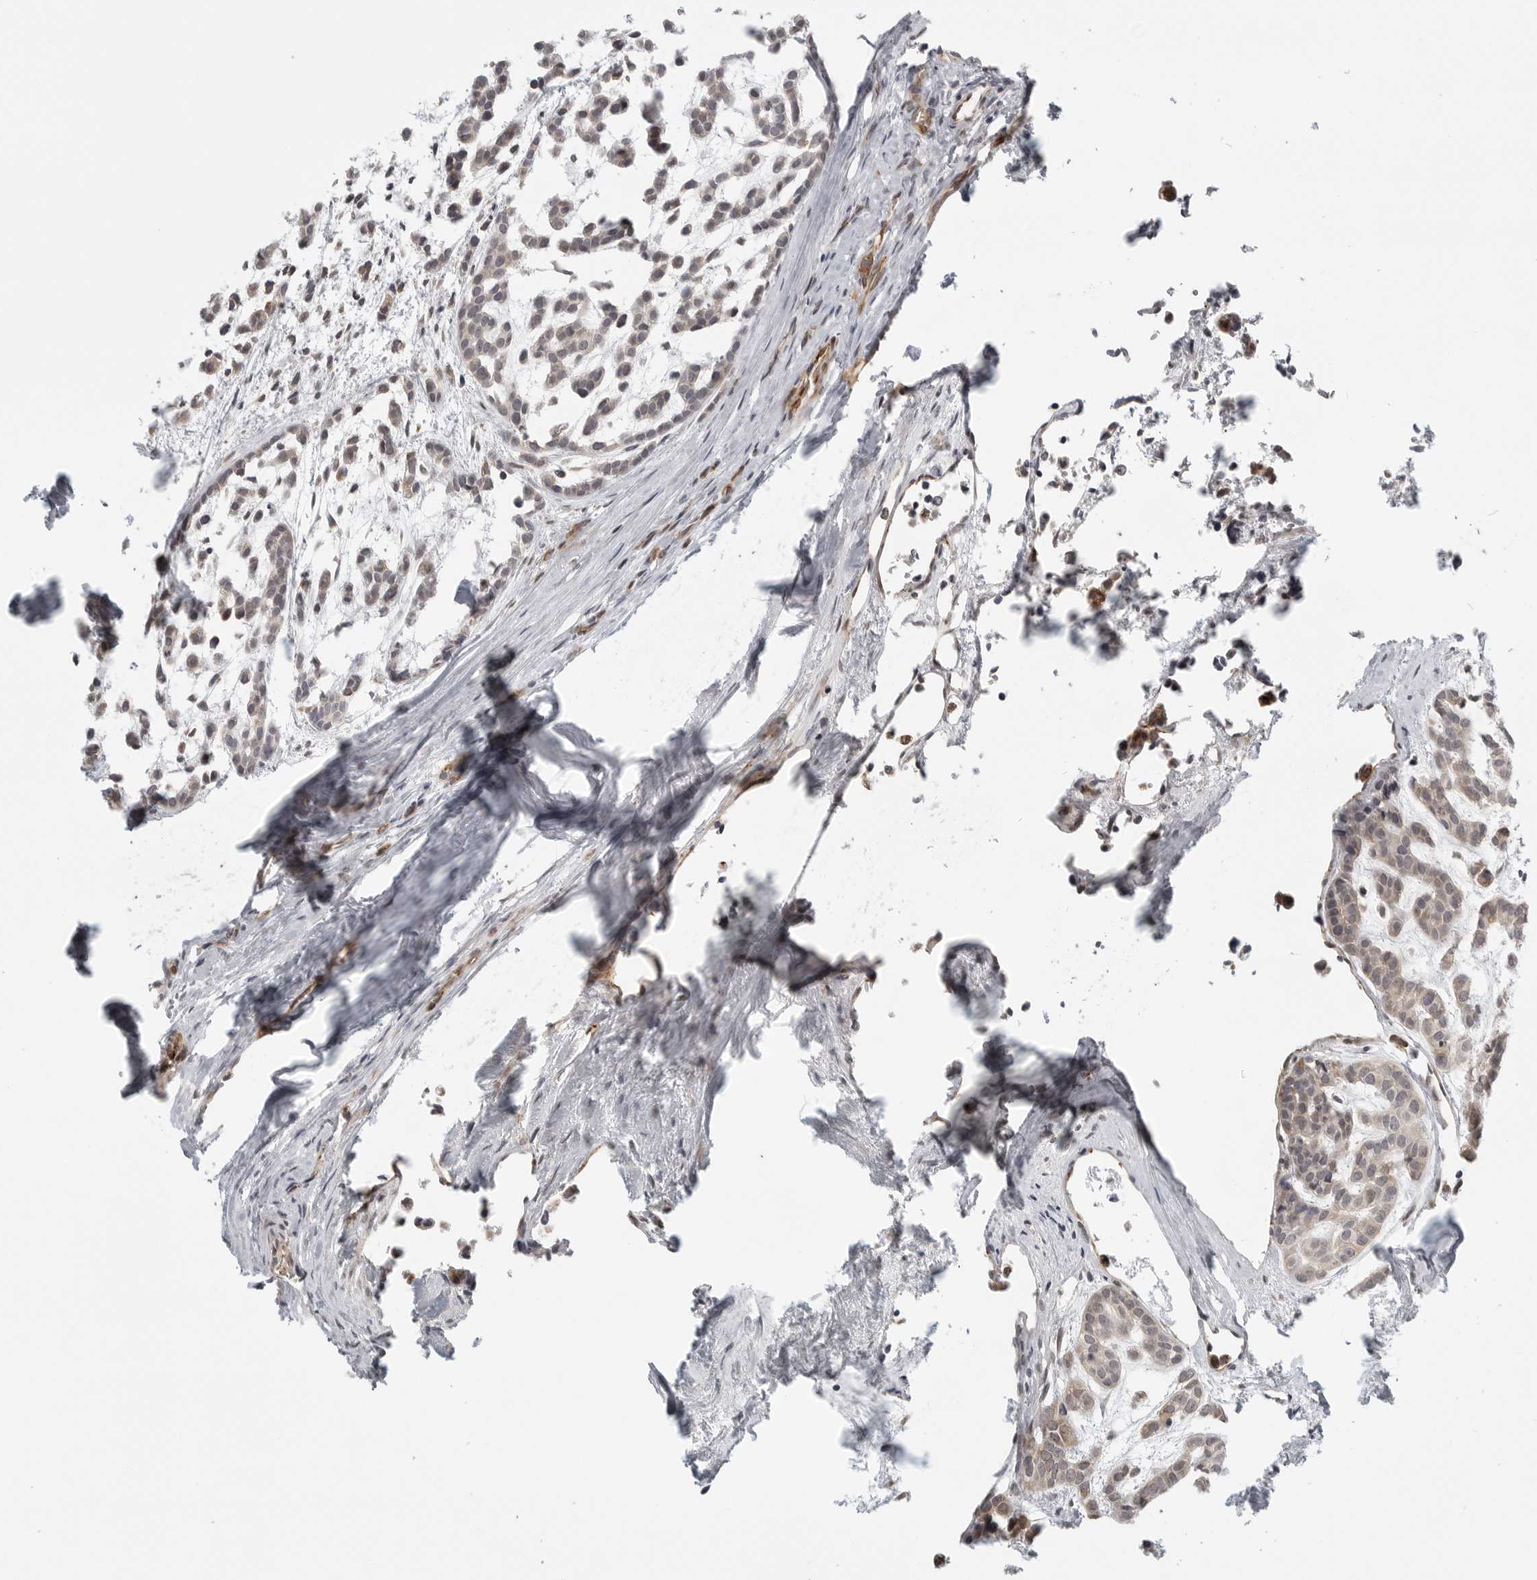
{"staining": {"intensity": "negative", "quantity": "none", "location": "none"}, "tissue": "head and neck cancer", "cell_type": "Tumor cells", "image_type": "cancer", "snomed": [{"axis": "morphology", "description": "Adenocarcinoma, NOS"}, {"axis": "morphology", "description": "Adenoma, NOS"}, {"axis": "topography", "description": "Head-Neck"}], "caption": "Image shows no significant protein staining in tumor cells of head and neck cancer.", "gene": "TUT4", "patient": {"sex": "female", "age": 55}}